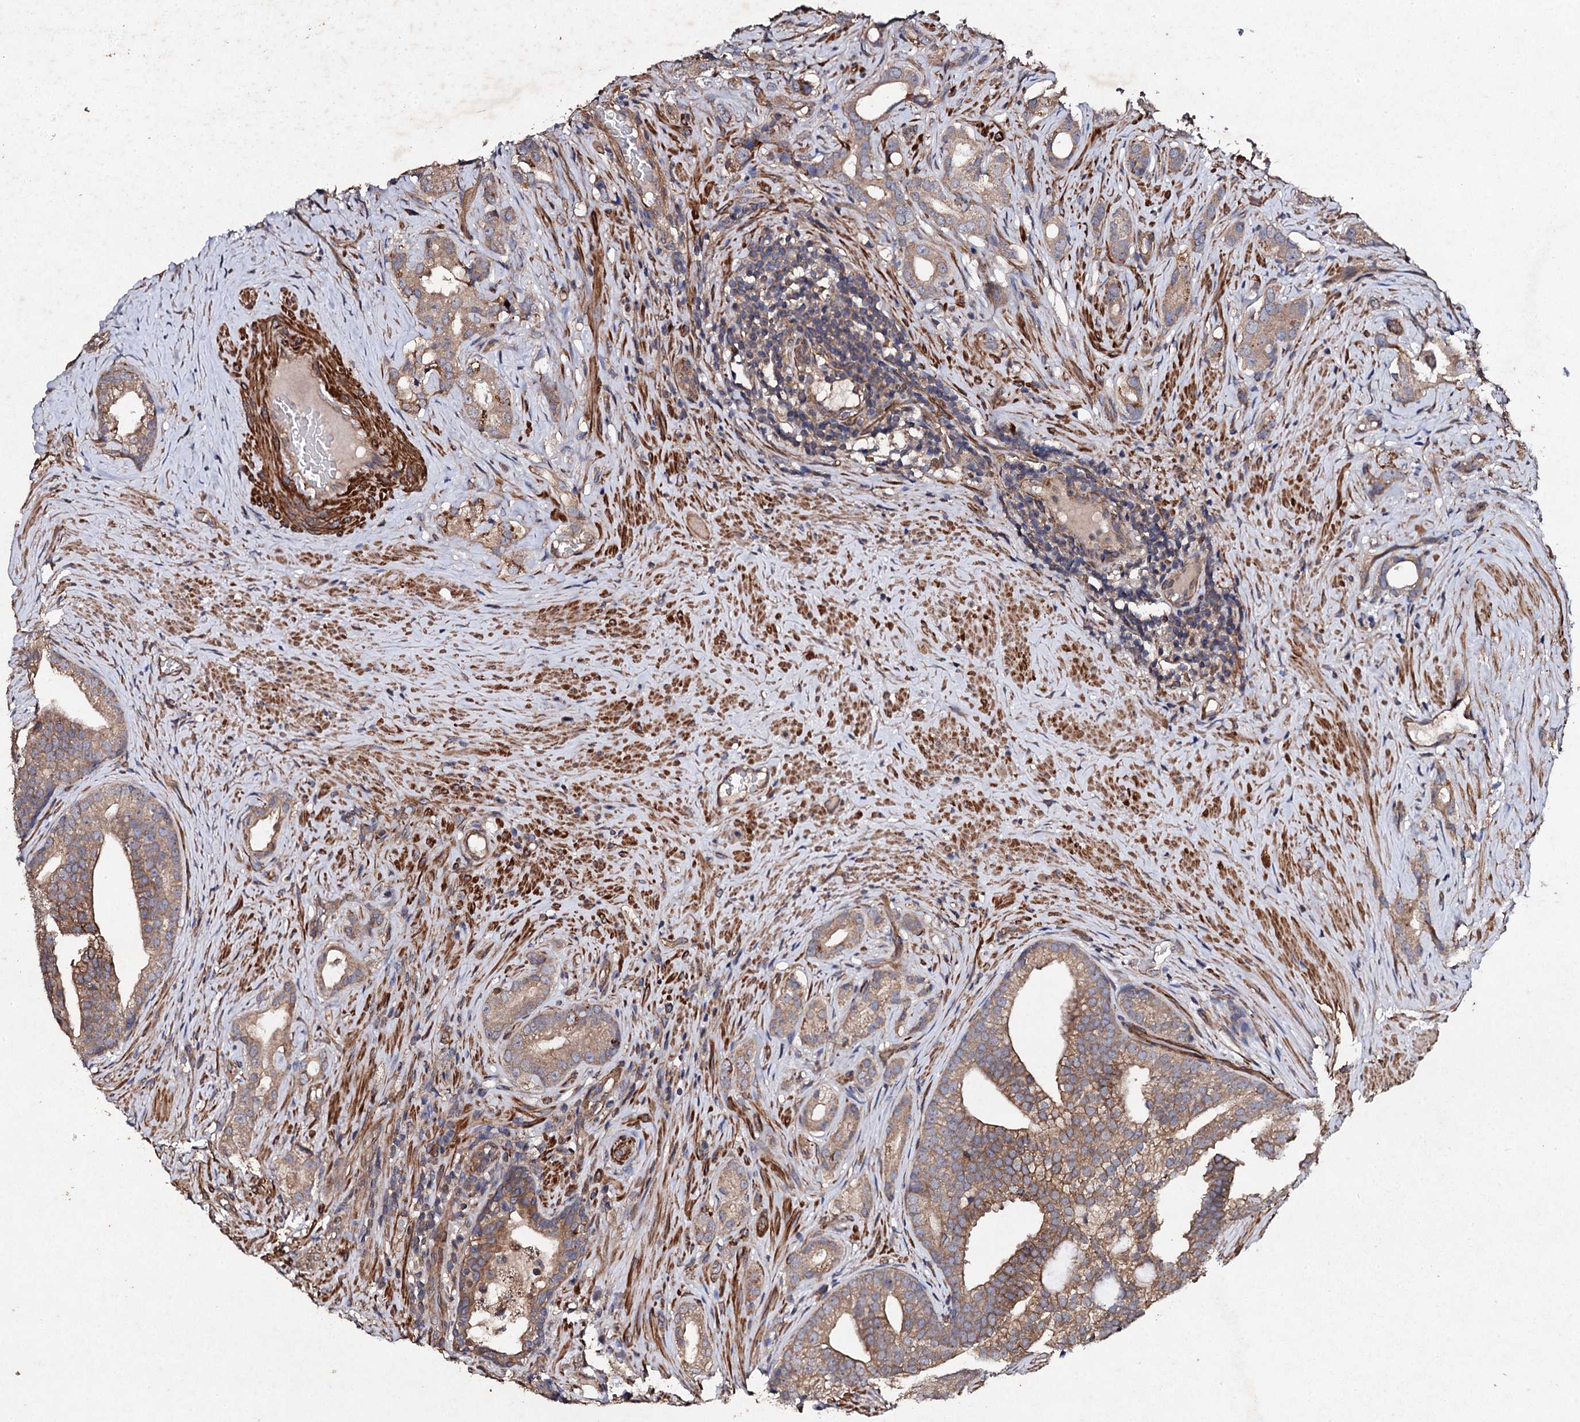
{"staining": {"intensity": "moderate", "quantity": ">75%", "location": "cytoplasmic/membranous"}, "tissue": "prostate cancer", "cell_type": "Tumor cells", "image_type": "cancer", "snomed": [{"axis": "morphology", "description": "Adenocarcinoma, Low grade"}, {"axis": "topography", "description": "Prostate"}], "caption": "Immunohistochemical staining of prostate cancer (low-grade adenocarcinoma) displays medium levels of moderate cytoplasmic/membranous protein positivity in approximately >75% of tumor cells.", "gene": "MOCOS", "patient": {"sex": "male", "age": 71}}